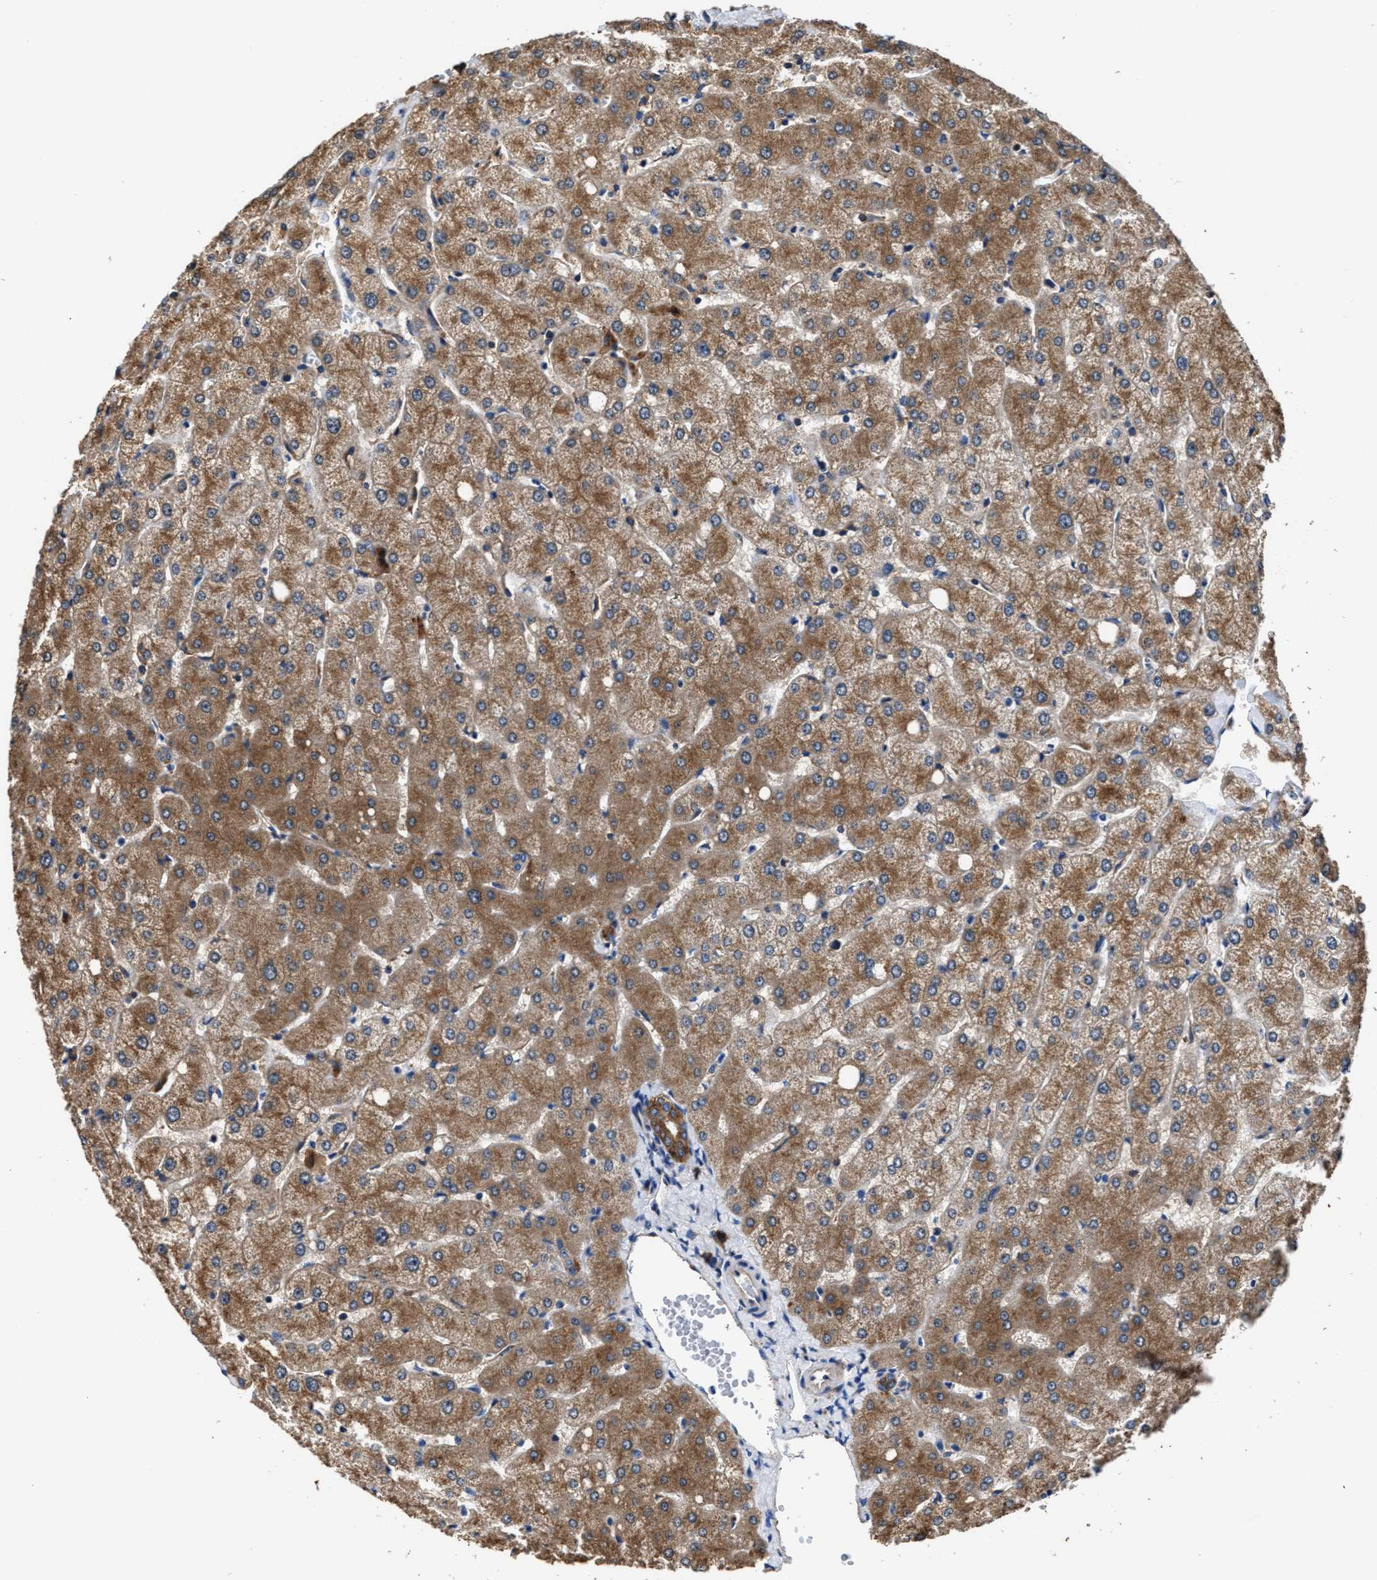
{"staining": {"intensity": "moderate", "quantity": ">75%", "location": "cytoplasmic/membranous"}, "tissue": "liver", "cell_type": "Cholangiocytes", "image_type": "normal", "snomed": [{"axis": "morphology", "description": "Normal tissue, NOS"}, {"axis": "topography", "description": "Liver"}], "caption": "DAB (3,3'-diaminobenzidine) immunohistochemical staining of unremarkable liver demonstrates moderate cytoplasmic/membranous protein positivity in about >75% of cholangiocytes. Using DAB (3,3'-diaminobenzidine) (brown) and hematoxylin (blue) stains, captured at high magnification using brightfield microscopy.", "gene": "PPP1R9B", "patient": {"sex": "female", "age": 54}}